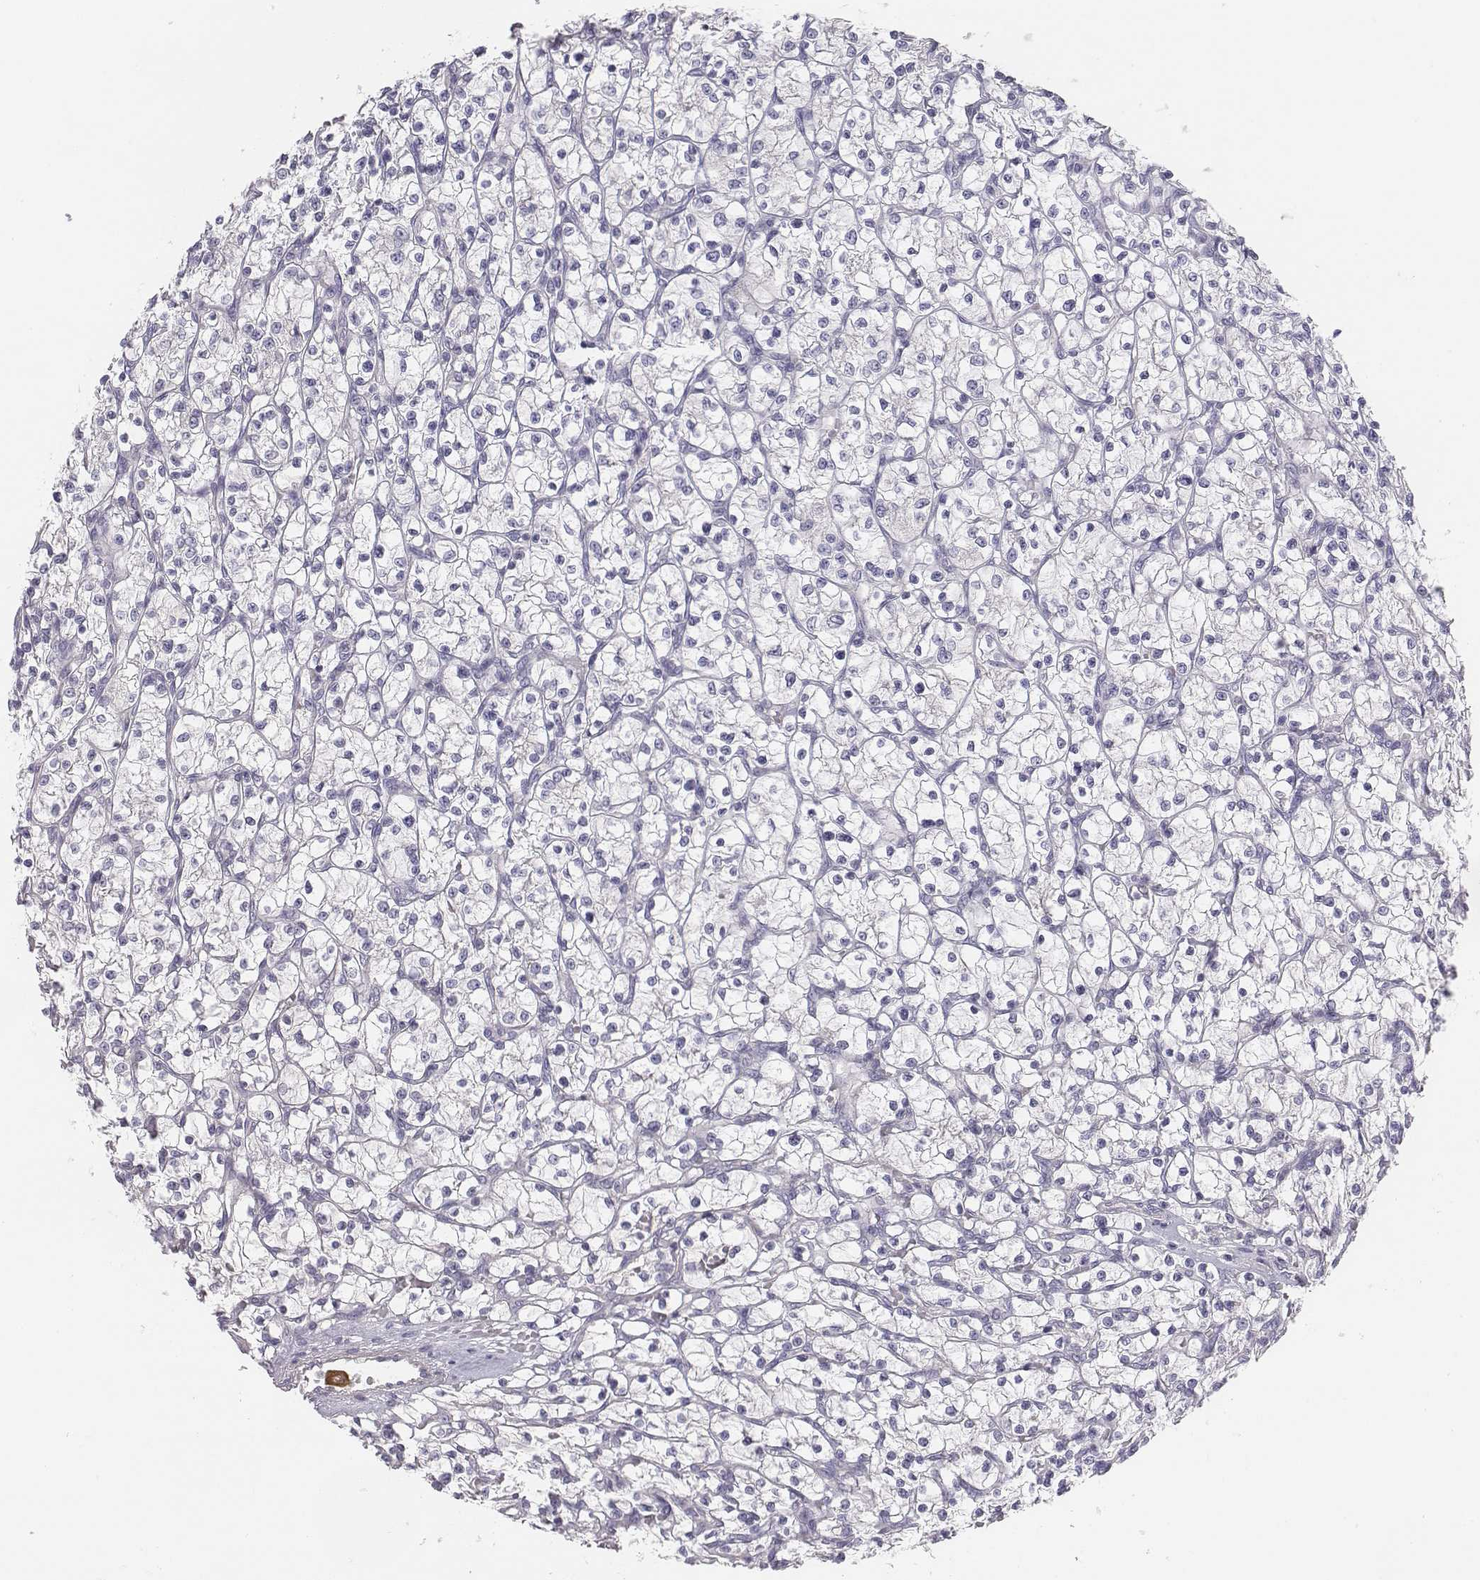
{"staining": {"intensity": "negative", "quantity": "none", "location": "none"}, "tissue": "renal cancer", "cell_type": "Tumor cells", "image_type": "cancer", "snomed": [{"axis": "morphology", "description": "Adenocarcinoma, NOS"}, {"axis": "topography", "description": "Kidney"}], "caption": "Immunohistochemical staining of human adenocarcinoma (renal) demonstrates no significant expression in tumor cells.", "gene": "CHST14", "patient": {"sex": "female", "age": 64}}